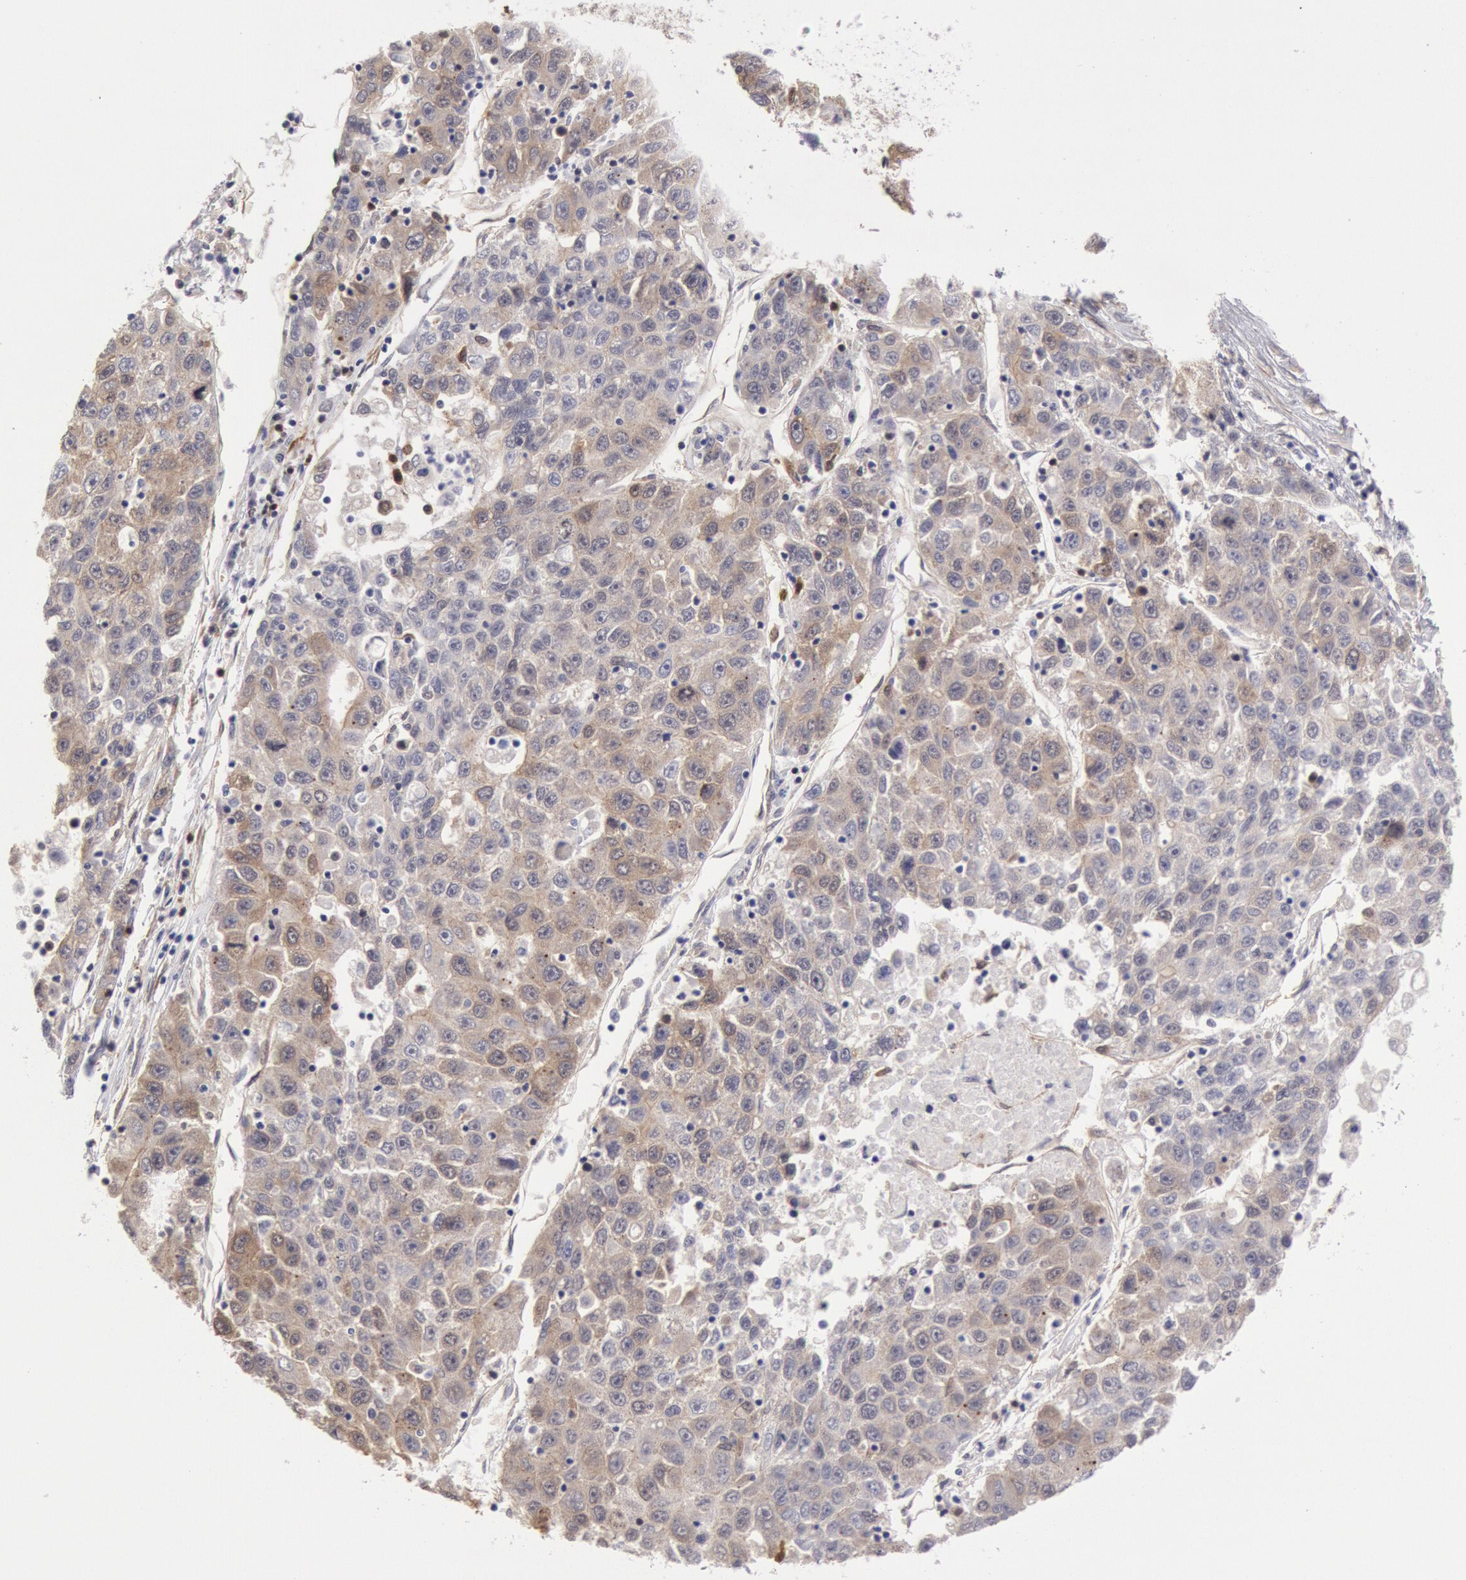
{"staining": {"intensity": "weak", "quantity": "25%-75%", "location": "cytoplasmic/membranous"}, "tissue": "liver cancer", "cell_type": "Tumor cells", "image_type": "cancer", "snomed": [{"axis": "morphology", "description": "Carcinoma, Hepatocellular, NOS"}, {"axis": "topography", "description": "Liver"}], "caption": "Liver cancer (hepatocellular carcinoma) tissue displays weak cytoplasmic/membranous staining in approximately 25%-75% of tumor cells, visualized by immunohistochemistry. (Stains: DAB (3,3'-diaminobenzidine) in brown, nuclei in blue, Microscopy: brightfield microscopy at high magnification).", "gene": "CCDC50", "patient": {"sex": "male", "age": 49}}